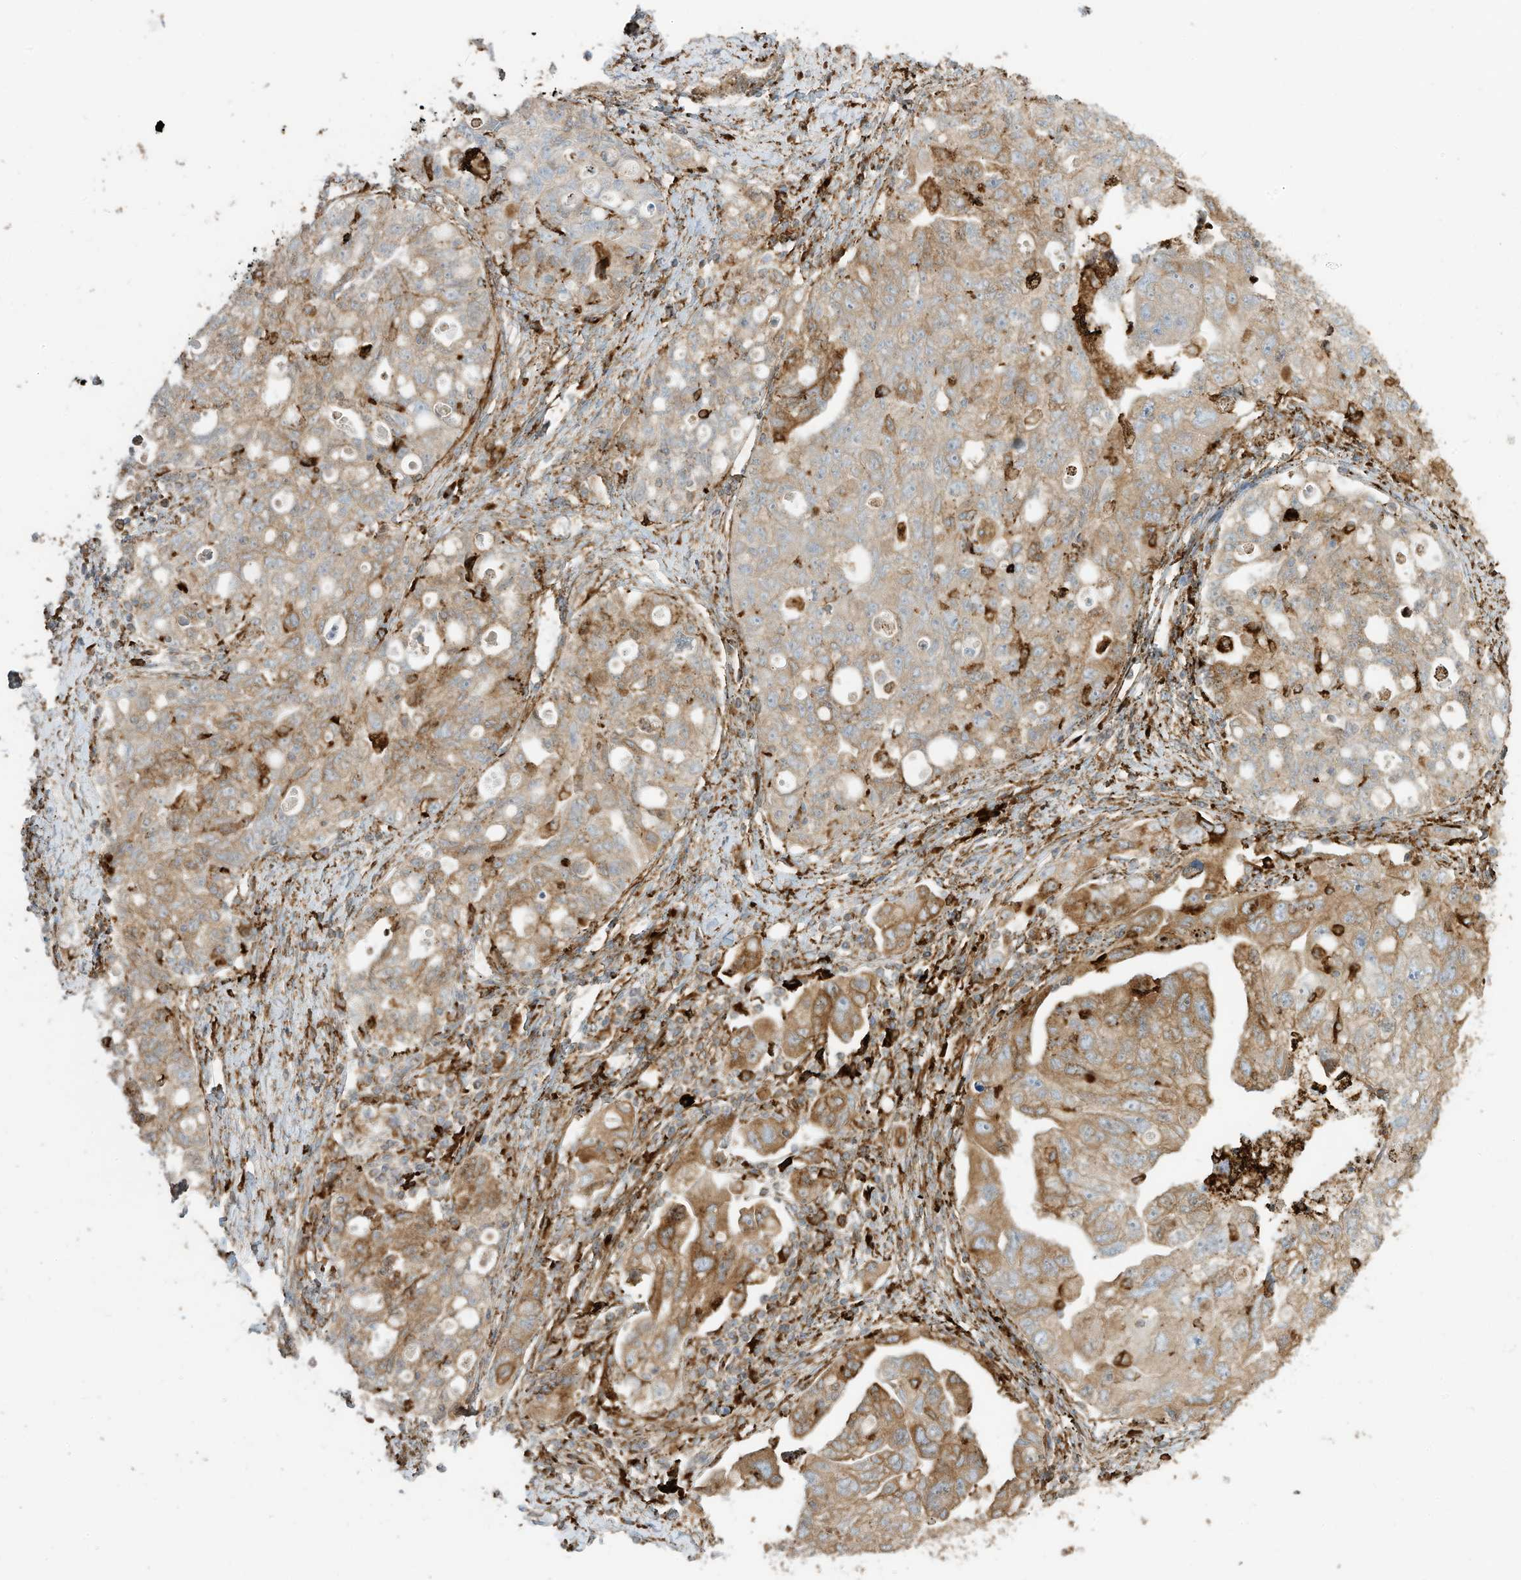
{"staining": {"intensity": "moderate", "quantity": ">75%", "location": "cytoplasmic/membranous"}, "tissue": "ovarian cancer", "cell_type": "Tumor cells", "image_type": "cancer", "snomed": [{"axis": "morphology", "description": "Carcinoma, NOS"}, {"axis": "morphology", "description": "Cystadenocarcinoma, serous, NOS"}, {"axis": "topography", "description": "Ovary"}], "caption": "This micrograph shows IHC staining of human ovarian carcinoma, with medium moderate cytoplasmic/membranous positivity in approximately >75% of tumor cells.", "gene": "TRNAU1AP", "patient": {"sex": "female", "age": 69}}